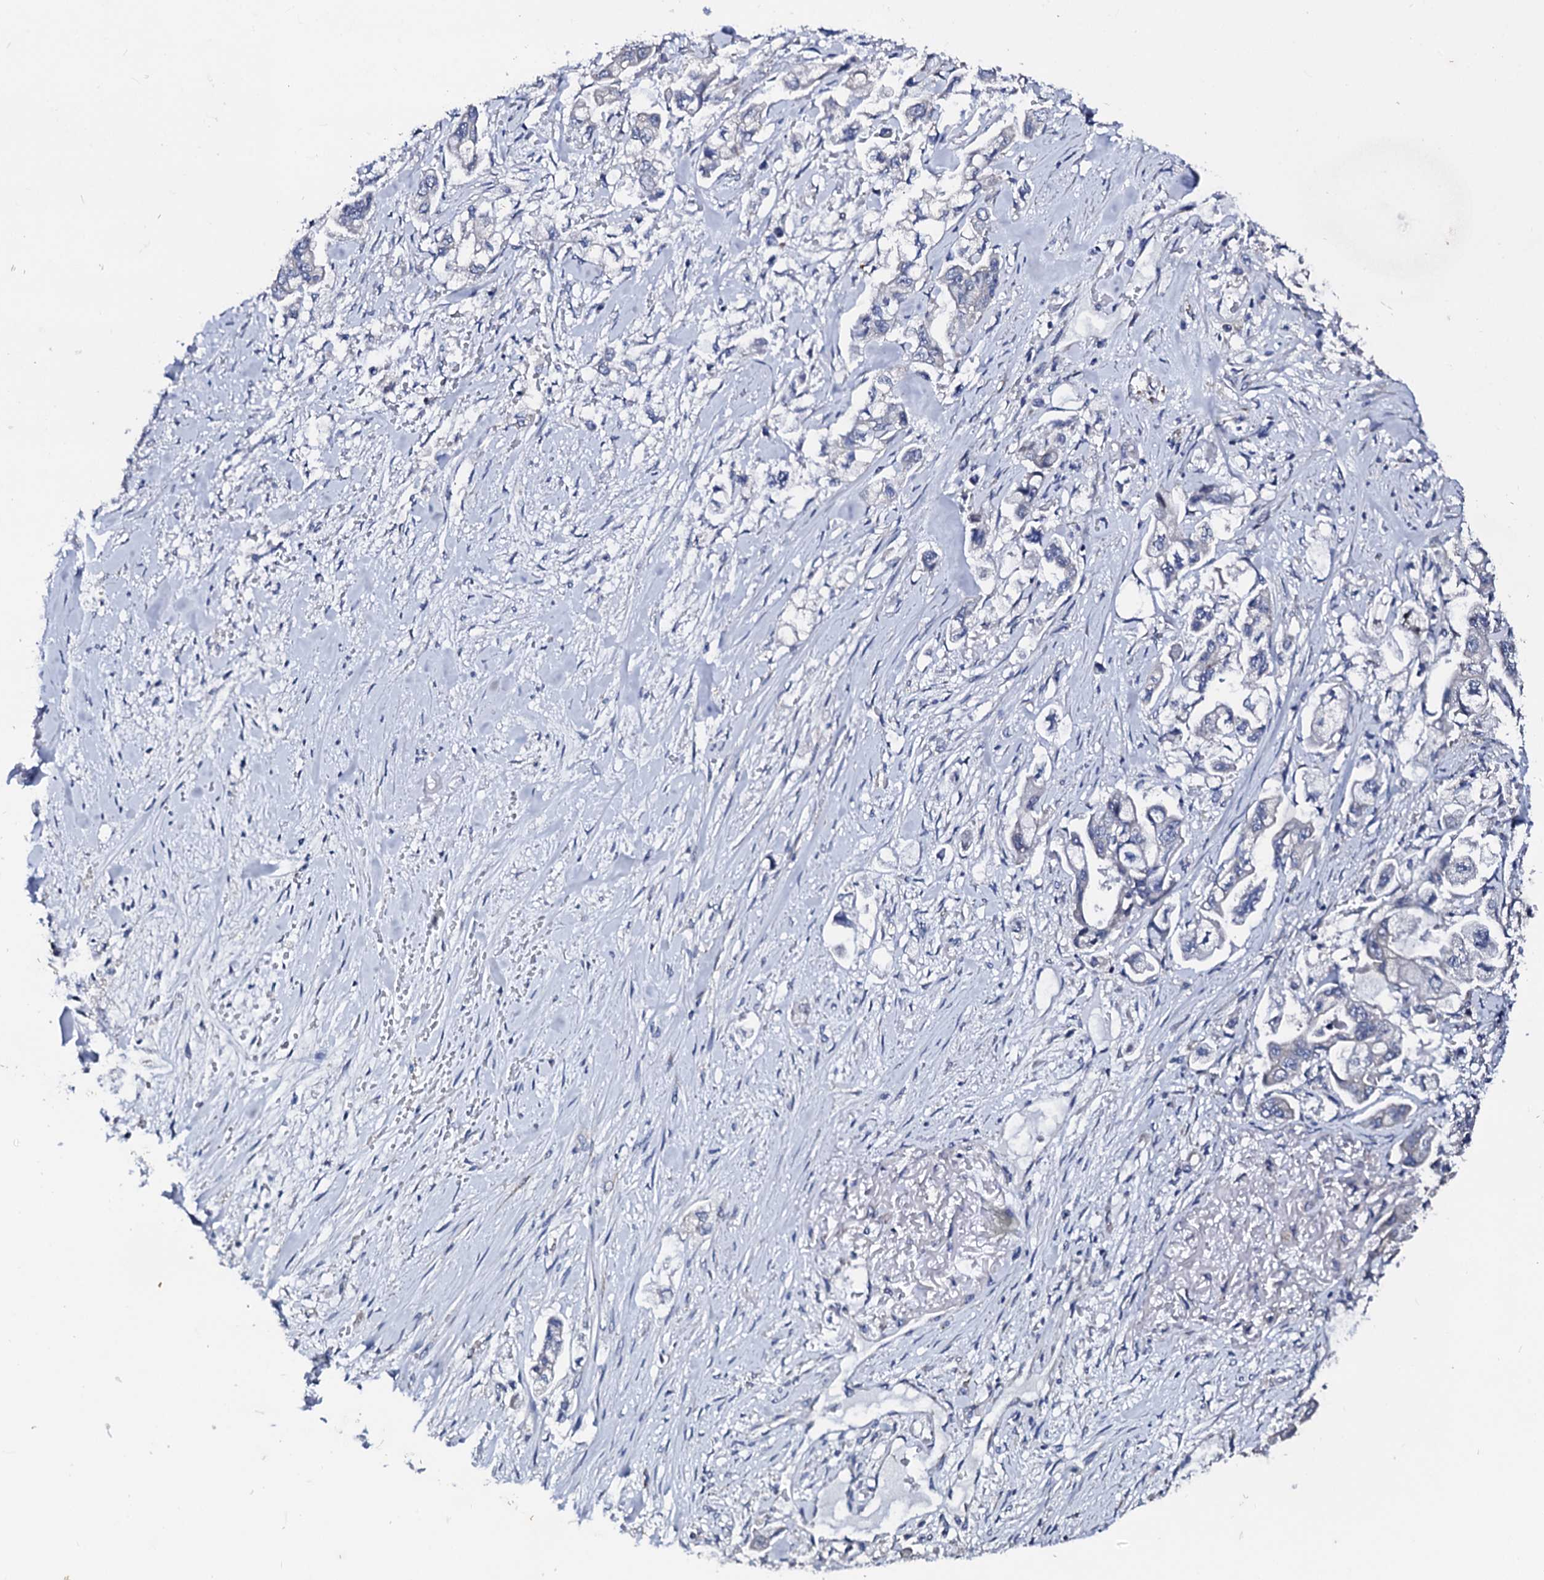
{"staining": {"intensity": "negative", "quantity": "none", "location": "none"}, "tissue": "stomach cancer", "cell_type": "Tumor cells", "image_type": "cancer", "snomed": [{"axis": "morphology", "description": "Adenocarcinoma, NOS"}, {"axis": "topography", "description": "Stomach"}], "caption": "High magnification brightfield microscopy of adenocarcinoma (stomach) stained with DAB (brown) and counterstained with hematoxylin (blue): tumor cells show no significant staining.", "gene": "NUP58", "patient": {"sex": "male", "age": 62}}